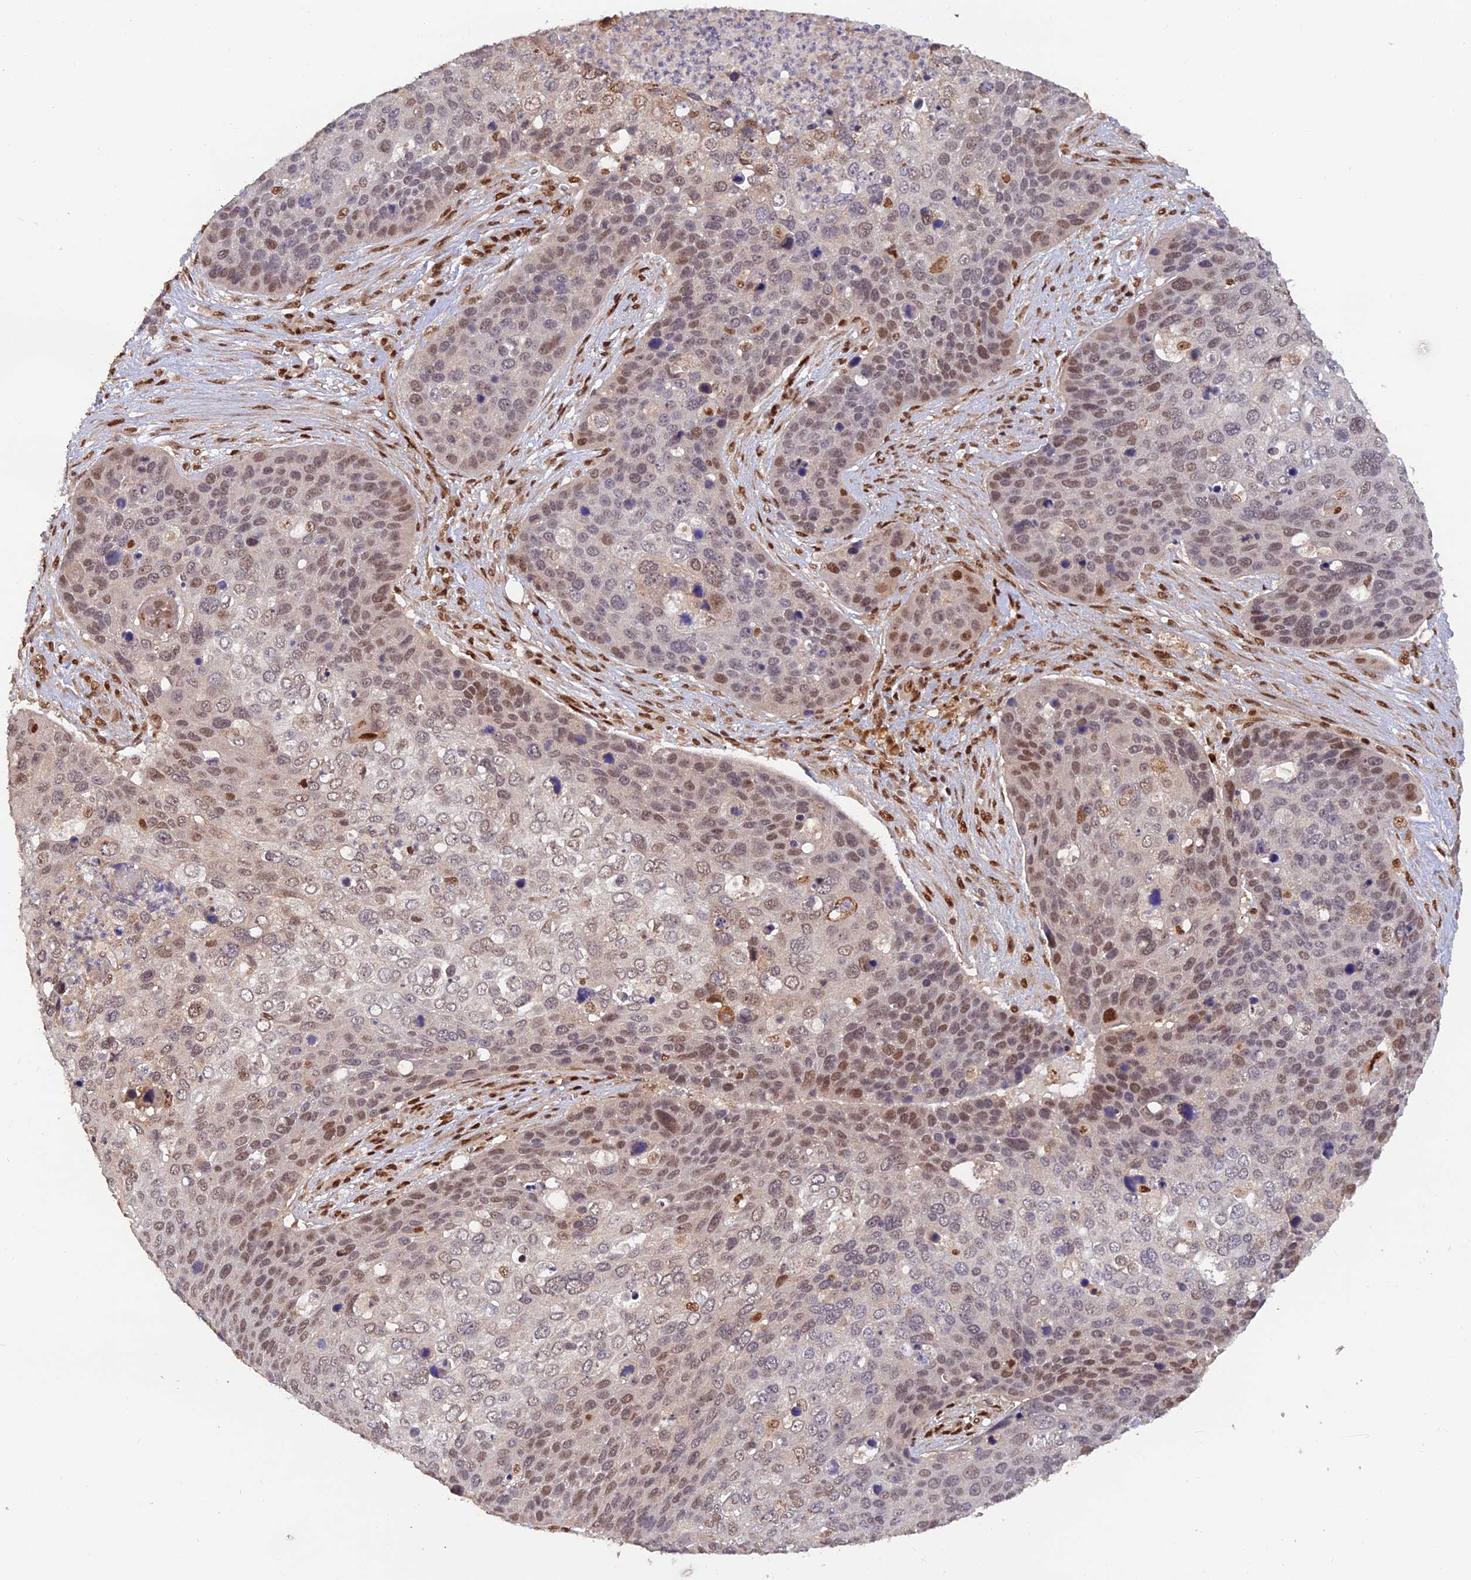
{"staining": {"intensity": "weak", "quantity": "<25%", "location": "nuclear"}, "tissue": "skin cancer", "cell_type": "Tumor cells", "image_type": "cancer", "snomed": [{"axis": "morphology", "description": "Basal cell carcinoma"}, {"axis": "topography", "description": "Skin"}], "caption": "An IHC photomicrograph of basal cell carcinoma (skin) is shown. There is no staining in tumor cells of basal cell carcinoma (skin).", "gene": "ZNF565", "patient": {"sex": "female", "age": 74}}